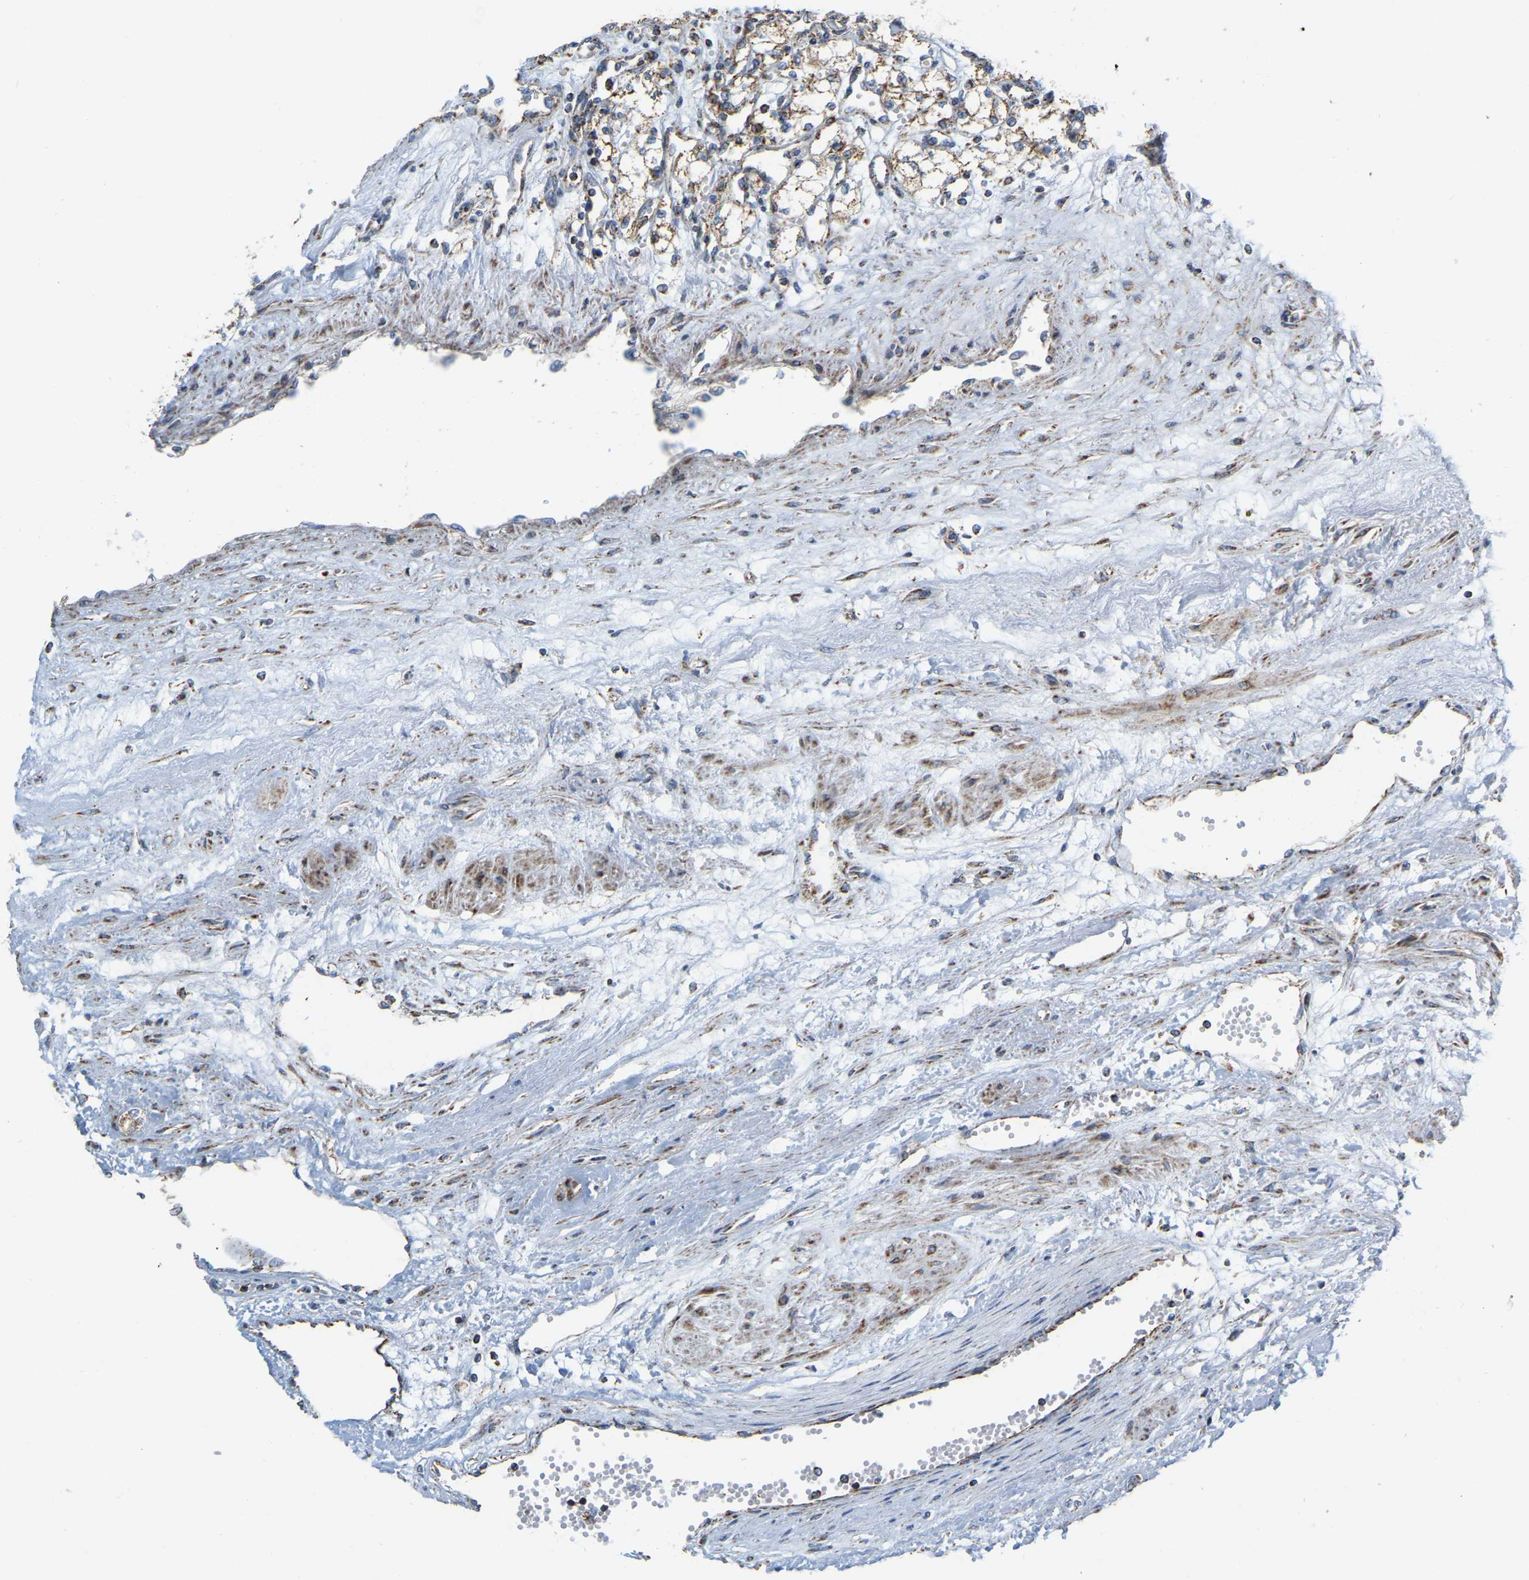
{"staining": {"intensity": "moderate", "quantity": ">75%", "location": "cytoplasmic/membranous"}, "tissue": "renal cancer", "cell_type": "Tumor cells", "image_type": "cancer", "snomed": [{"axis": "morphology", "description": "Adenocarcinoma, NOS"}, {"axis": "topography", "description": "Kidney"}], "caption": "Protein expression analysis of human adenocarcinoma (renal) reveals moderate cytoplasmic/membranous positivity in approximately >75% of tumor cells. Nuclei are stained in blue.", "gene": "CBLB", "patient": {"sex": "male", "age": 59}}